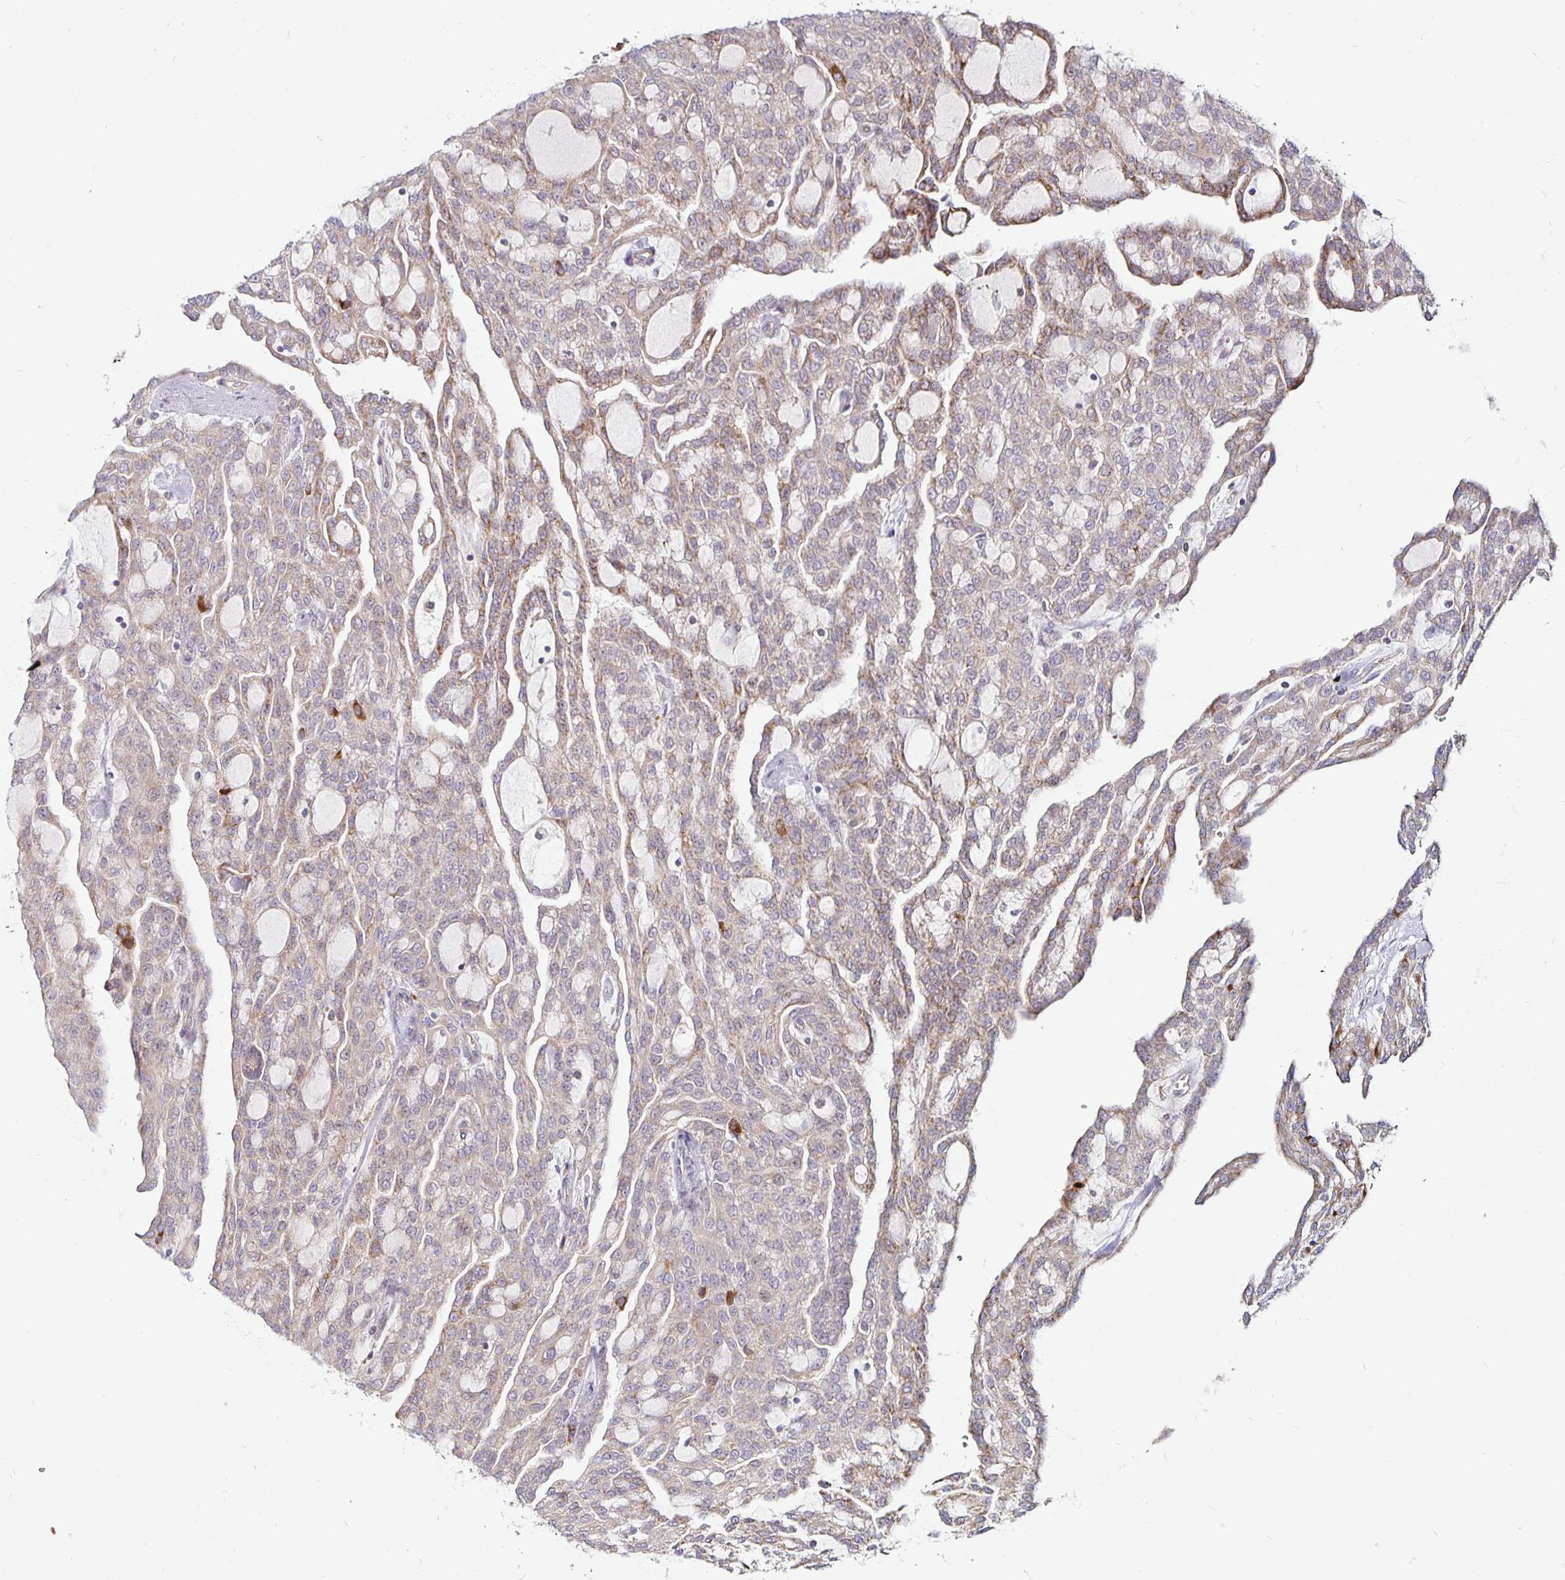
{"staining": {"intensity": "weak", "quantity": "25%-75%", "location": "cytoplasmic/membranous"}, "tissue": "renal cancer", "cell_type": "Tumor cells", "image_type": "cancer", "snomed": [{"axis": "morphology", "description": "Adenocarcinoma, NOS"}, {"axis": "topography", "description": "Kidney"}], "caption": "The micrograph displays staining of renal cancer, revealing weak cytoplasmic/membranous protein staining (brown color) within tumor cells. (IHC, brightfield microscopy, high magnification).", "gene": "CYP27A1", "patient": {"sex": "male", "age": 63}}